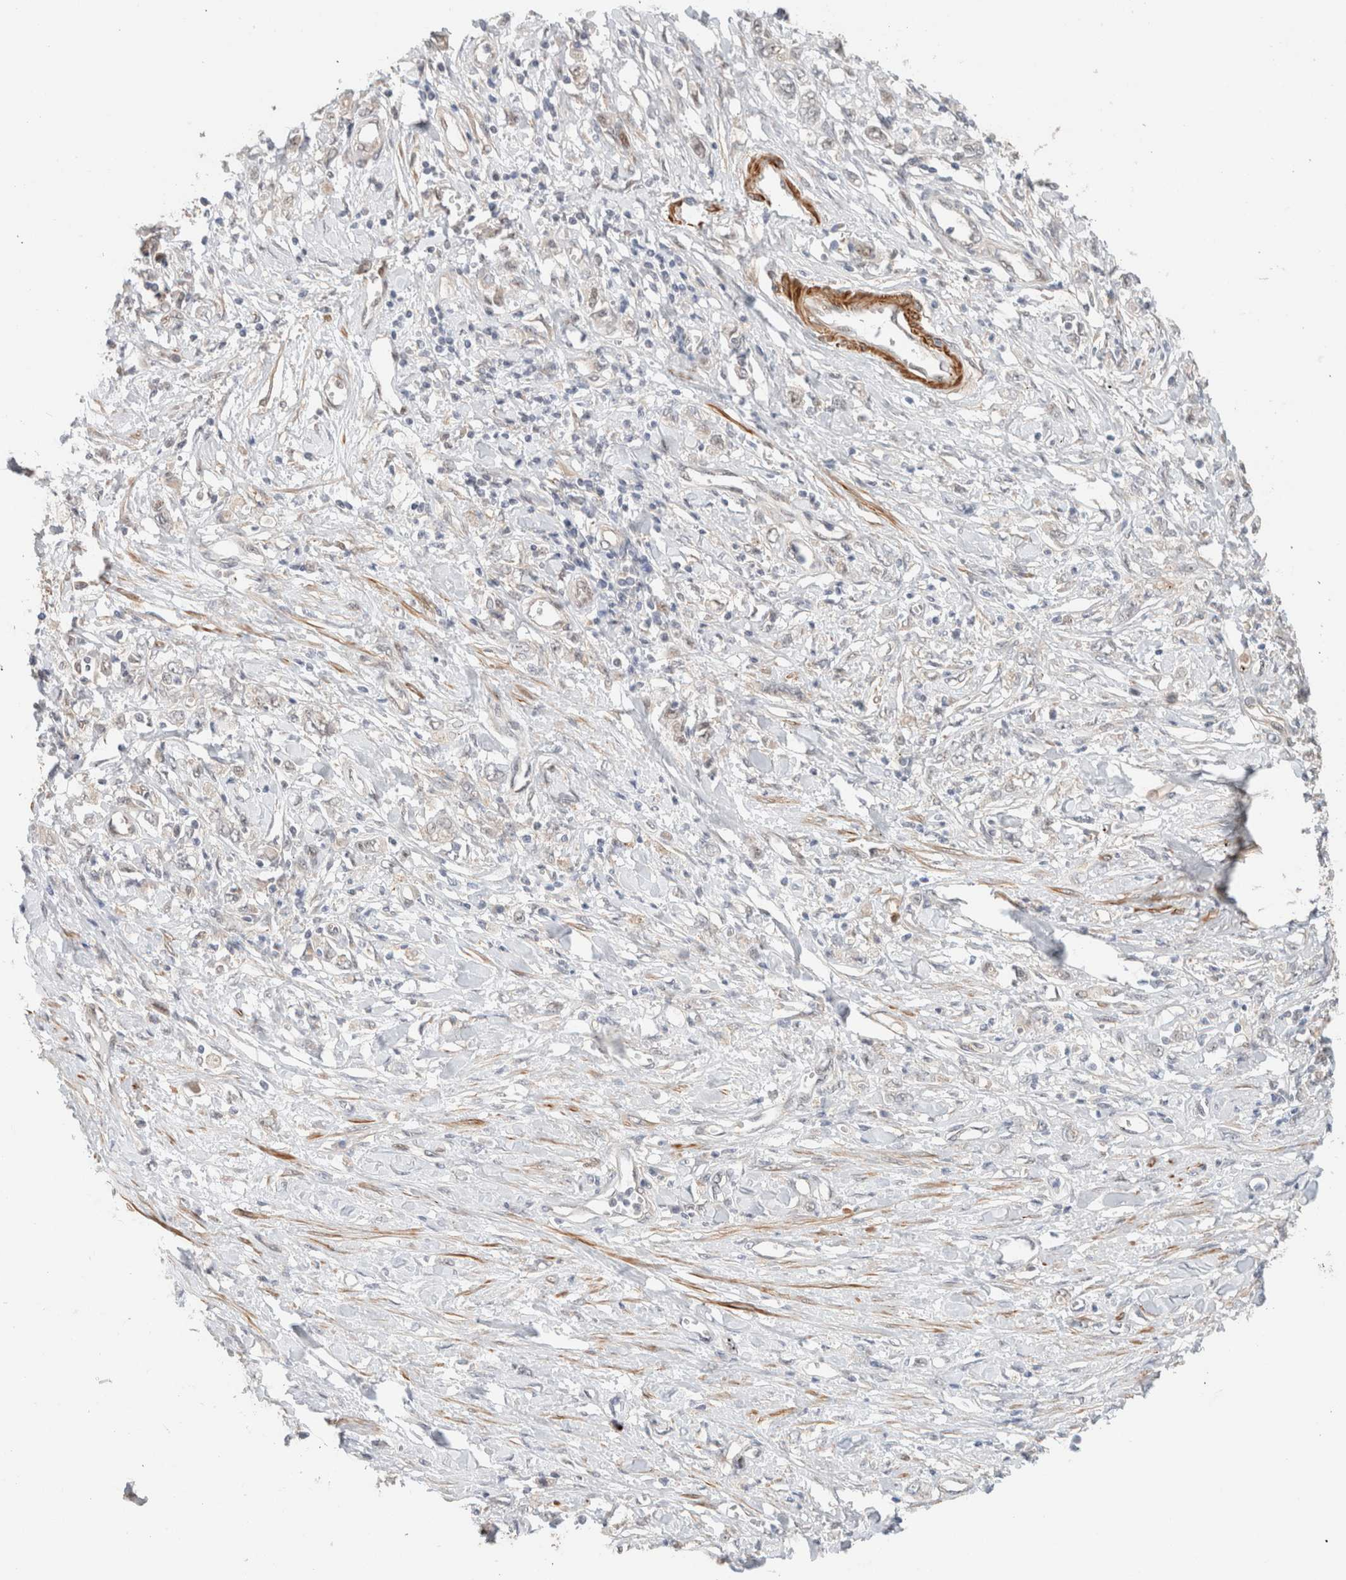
{"staining": {"intensity": "negative", "quantity": "none", "location": "none"}, "tissue": "stomach cancer", "cell_type": "Tumor cells", "image_type": "cancer", "snomed": [{"axis": "morphology", "description": "Adenocarcinoma, NOS"}, {"axis": "topography", "description": "Stomach"}], "caption": "This image is of stomach cancer (adenocarcinoma) stained with IHC to label a protein in brown with the nuclei are counter-stained blue. There is no staining in tumor cells.", "gene": "ID3", "patient": {"sex": "female", "age": 76}}